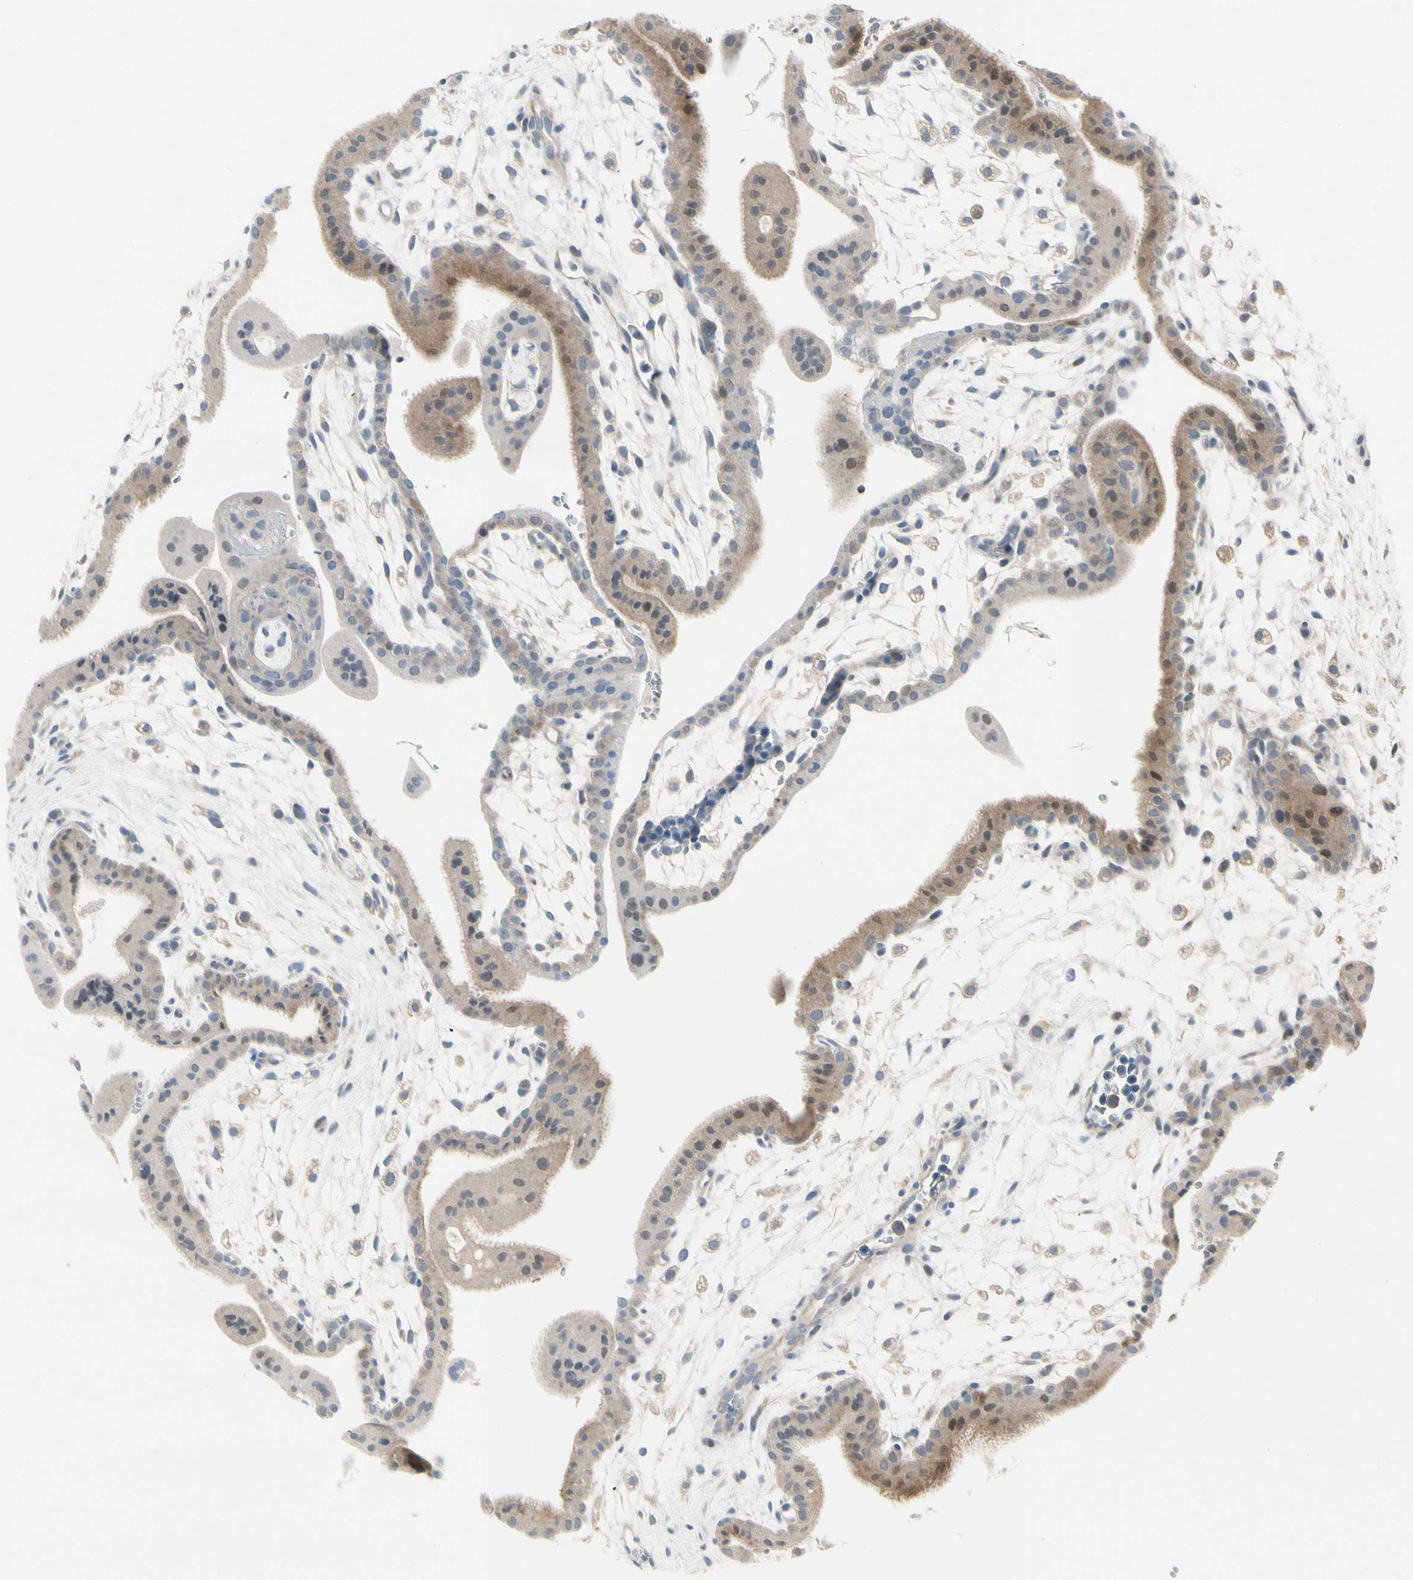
{"staining": {"intensity": "negative", "quantity": "none", "location": "none"}, "tissue": "placenta", "cell_type": "Decidual cells", "image_type": "normal", "snomed": [{"axis": "morphology", "description": "Normal tissue, NOS"}, {"axis": "topography", "description": "Placenta"}], "caption": "The histopathology image exhibits no staining of decidual cells in normal placenta. (DAB immunohistochemistry with hematoxylin counter stain).", "gene": "EVC", "patient": {"sex": "female", "age": 35}}